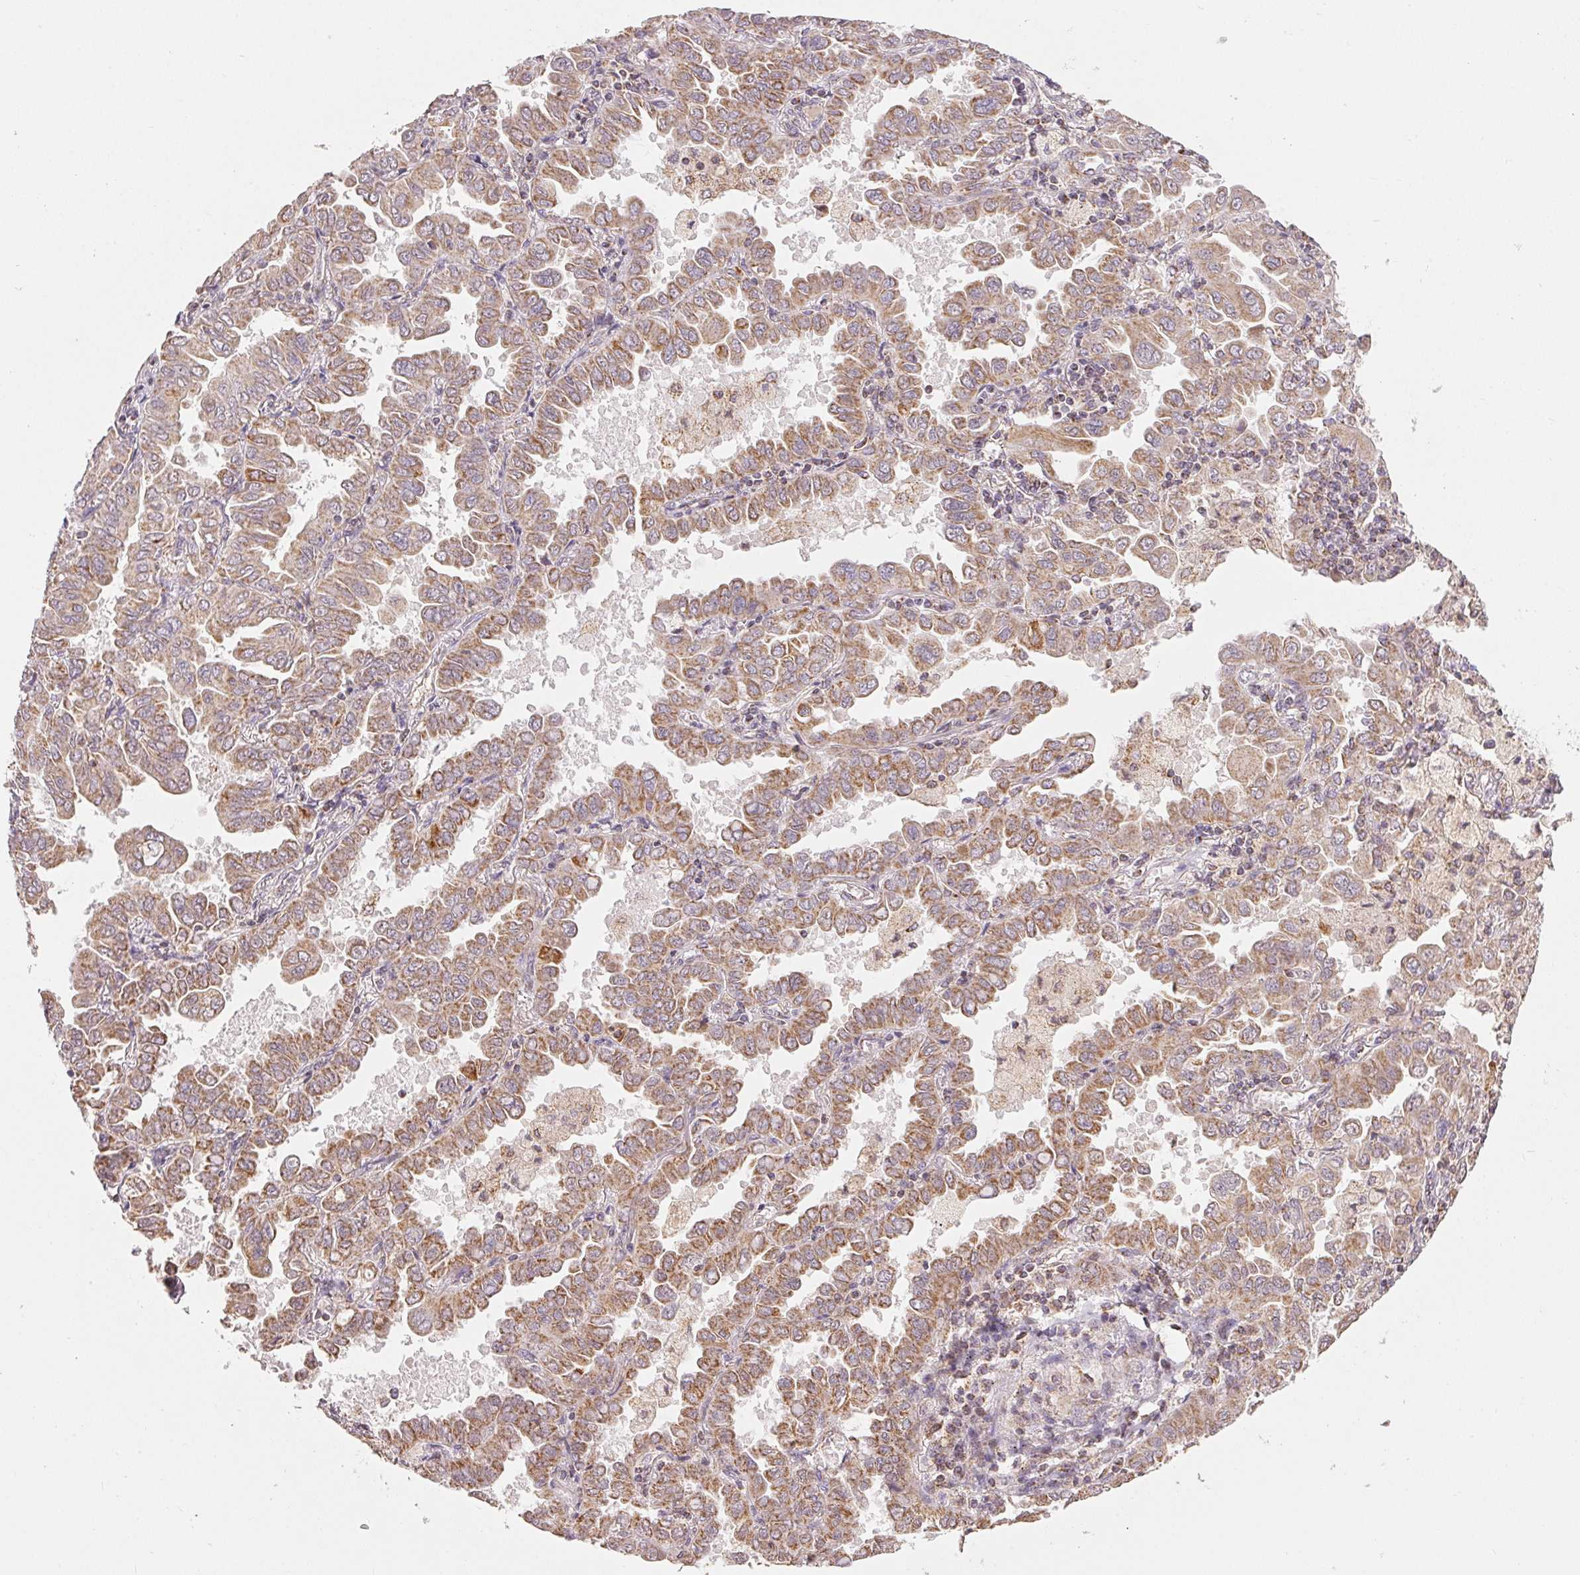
{"staining": {"intensity": "moderate", "quantity": ">75%", "location": "cytoplasmic/membranous"}, "tissue": "lung cancer", "cell_type": "Tumor cells", "image_type": "cancer", "snomed": [{"axis": "morphology", "description": "Adenocarcinoma, NOS"}, {"axis": "topography", "description": "Lung"}], "caption": "A brown stain shows moderate cytoplasmic/membranous positivity of a protein in human lung cancer (adenocarcinoma) tumor cells.", "gene": "CLASP1", "patient": {"sex": "male", "age": 64}}